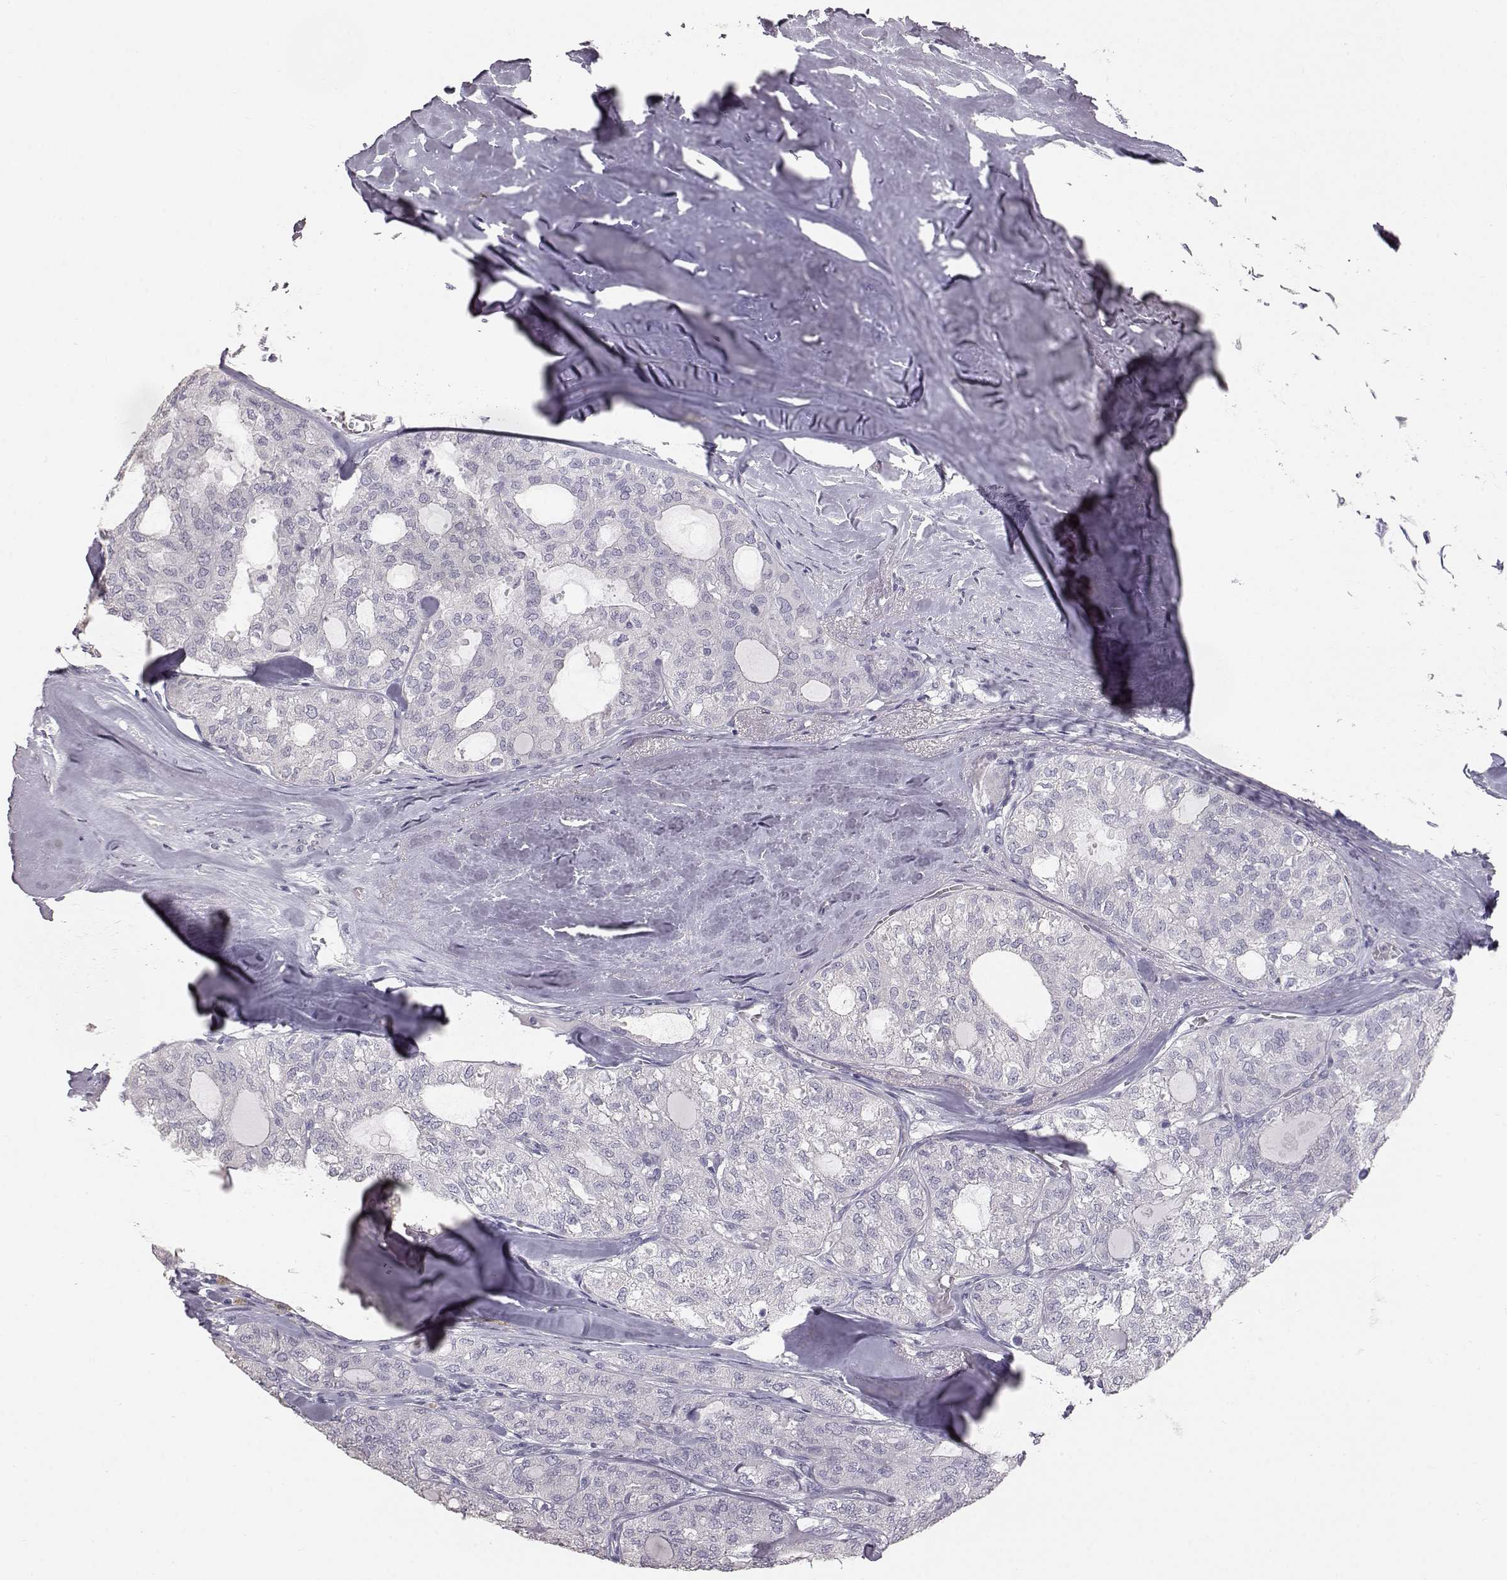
{"staining": {"intensity": "negative", "quantity": "none", "location": "none"}, "tissue": "thyroid cancer", "cell_type": "Tumor cells", "image_type": "cancer", "snomed": [{"axis": "morphology", "description": "Follicular adenoma carcinoma, NOS"}, {"axis": "topography", "description": "Thyroid gland"}], "caption": "Thyroid follicular adenoma carcinoma stained for a protein using immunohistochemistry (IHC) shows no staining tumor cells.", "gene": "KRT33A", "patient": {"sex": "male", "age": 75}}